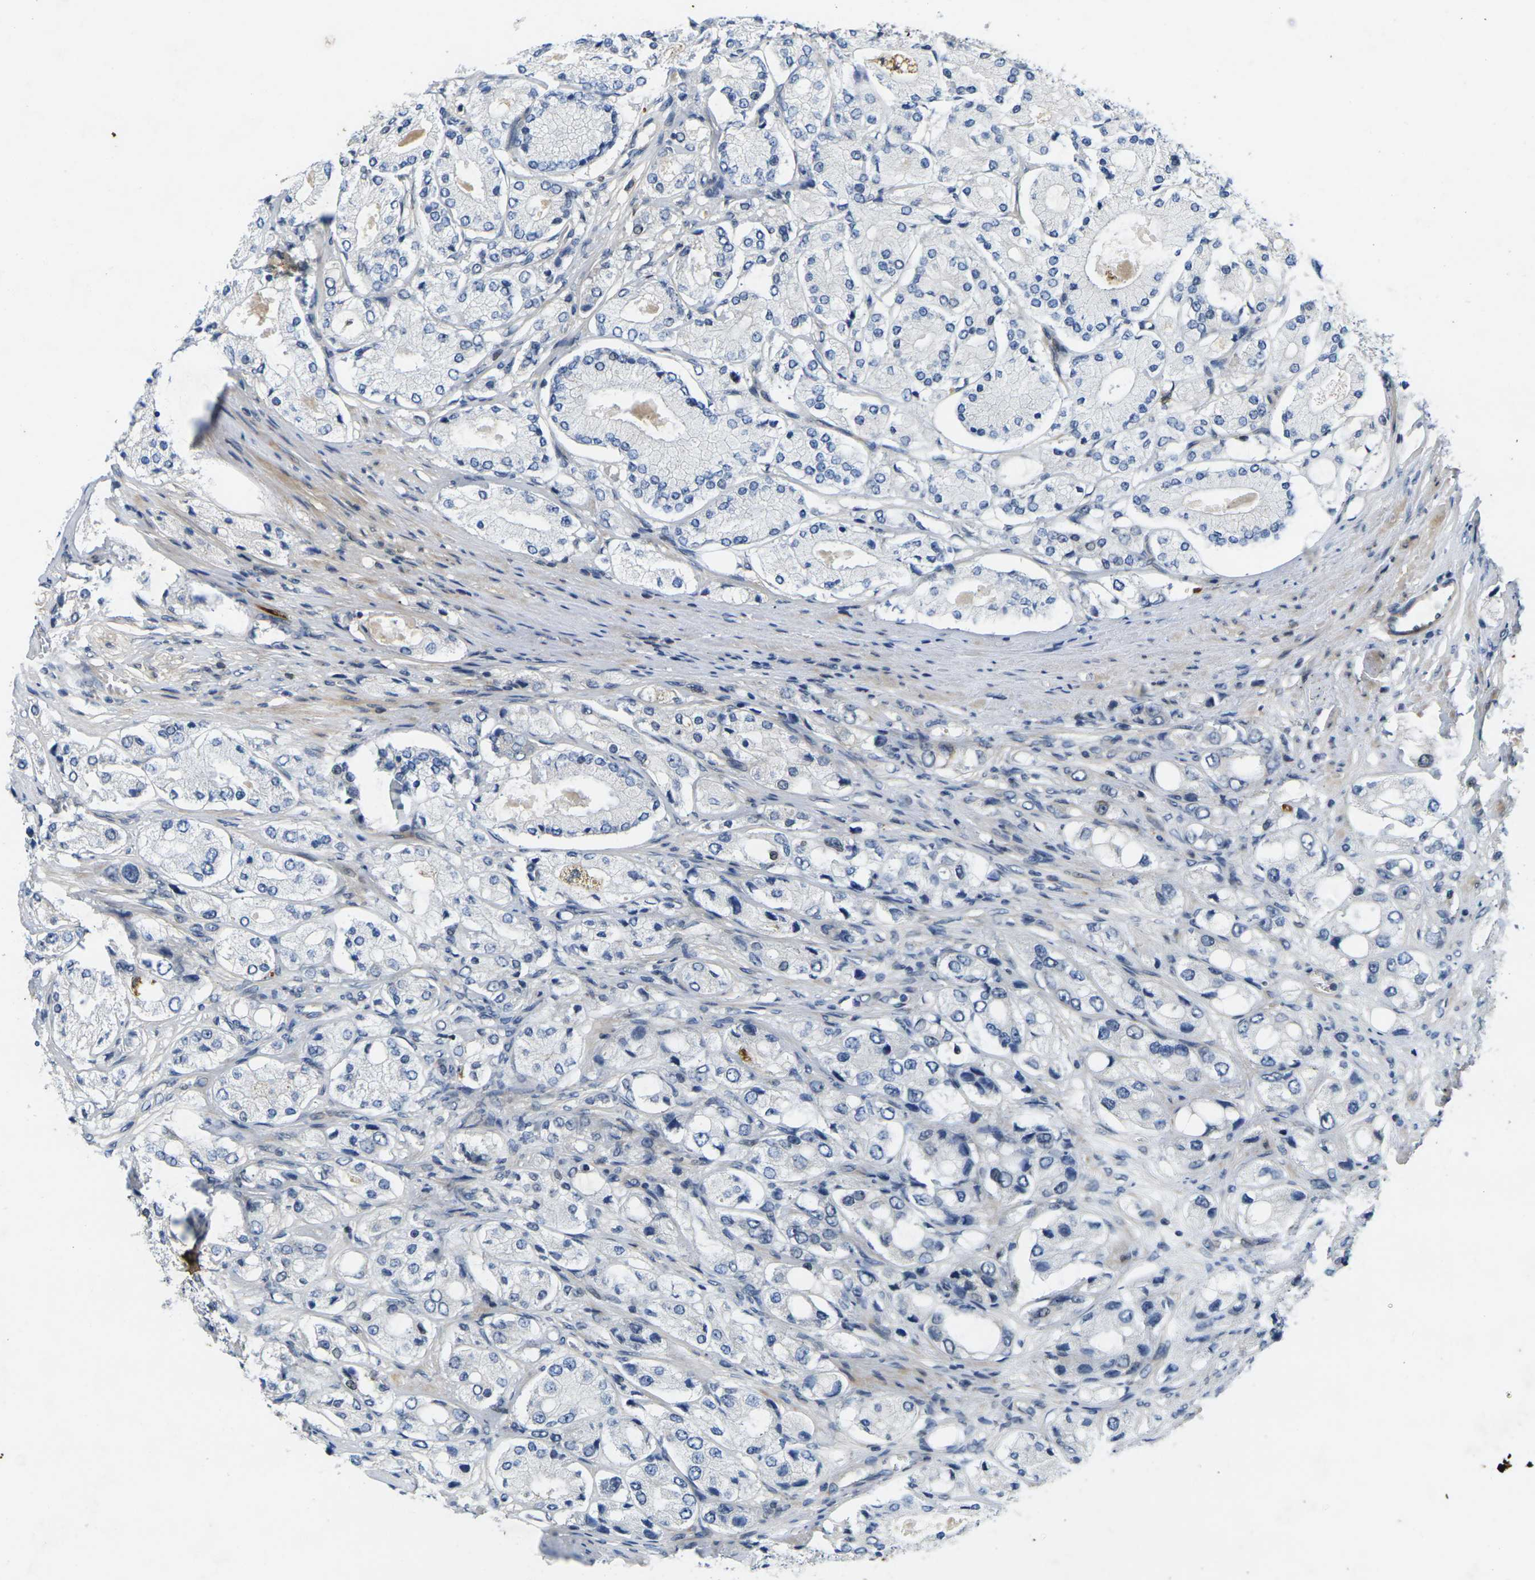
{"staining": {"intensity": "negative", "quantity": "none", "location": "none"}, "tissue": "prostate cancer", "cell_type": "Tumor cells", "image_type": "cancer", "snomed": [{"axis": "morphology", "description": "Adenocarcinoma, High grade"}, {"axis": "topography", "description": "Prostate"}], "caption": "High magnification brightfield microscopy of prostate cancer (adenocarcinoma (high-grade)) stained with DAB (brown) and counterstained with hematoxylin (blue): tumor cells show no significant positivity.", "gene": "ROBO2", "patient": {"sex": "male", "age": 65}}